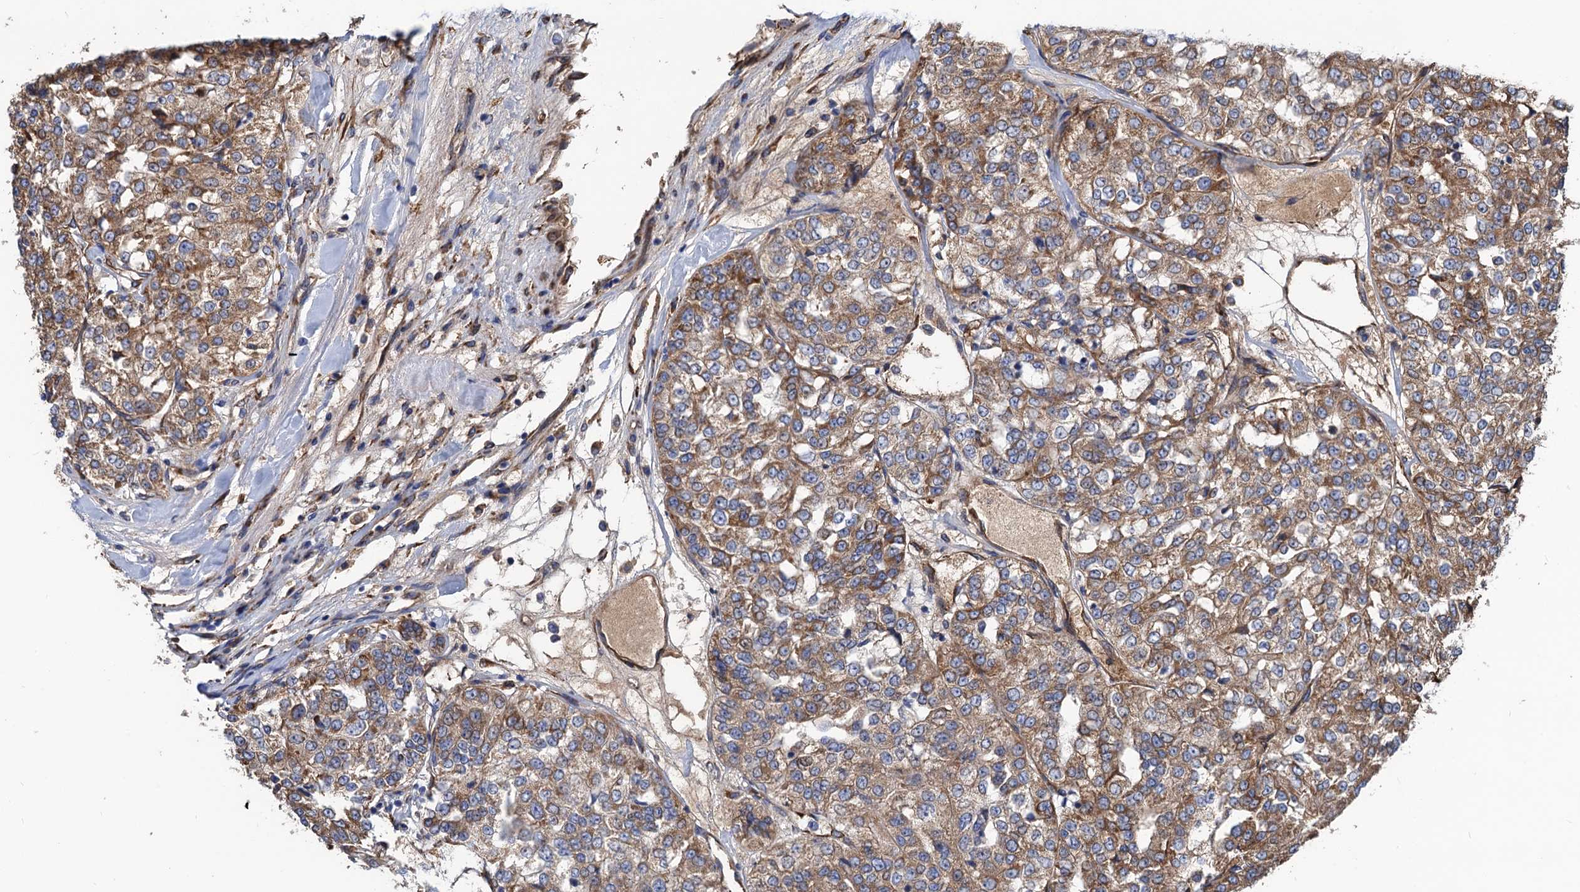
{"staining": {"intensity": "moderate", "quantity": ">75%", "location": "cytoplasmic/membranous"}, "tissue": "renal cancer", "cell_type": "Tumor cells", "image_type": "cancer", "snomed": [{"axis": "morphology", "description": "Adenocarcinoma, NOS"}, {"axis": "topography", "description": "Kidney"}], "caption": "Protein staining demonstrates moderate cytoplasmic/membranous staining in about >75% of tumor cells in renal cancer (adenocarcinoma). (DAB (3,3'-diaminobenzidine) = brown stain, brightfield microscopy at high magnification).", "gene": "CNNM1", "patient": {"sex": "female", "age": 63}}